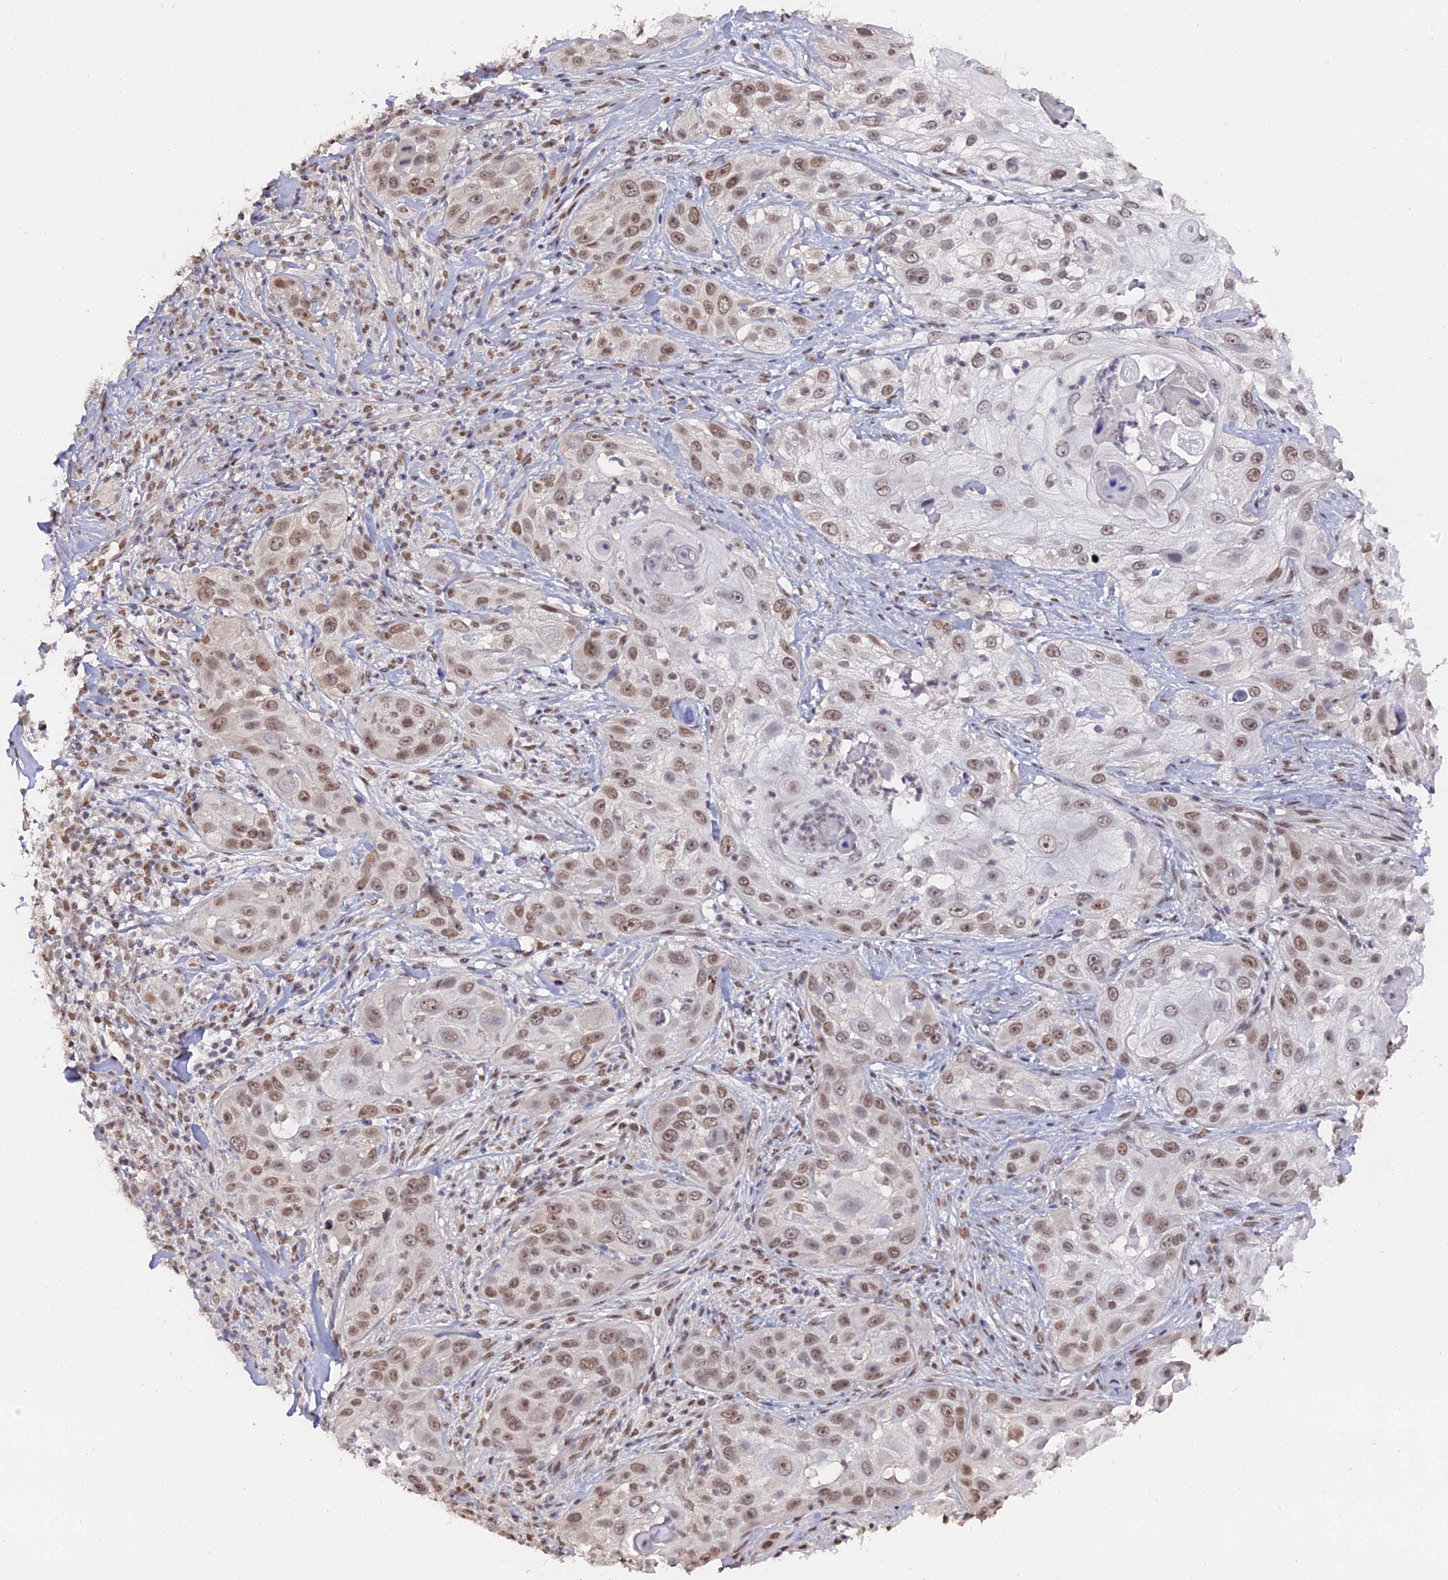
{"staining": {"intensity": "moderate", "quantity": ">75%", "location": "nuclear"}, "tissue": "skin cancer", "cell_type": "Tumor cells", "image_type": "cancer", "snomed": [{"axis": "morphology", "description": "Squamous cell carcinoma, NOS"}, {"axis": "topography", "description": "Skin"}], "caption": "A brown stain labels moderate nuclear expression of a protein in skin squamous cell carcinoma tumor cells.", "gene": "NR1H3", "patient": {"sex": "female", "age": 44}}